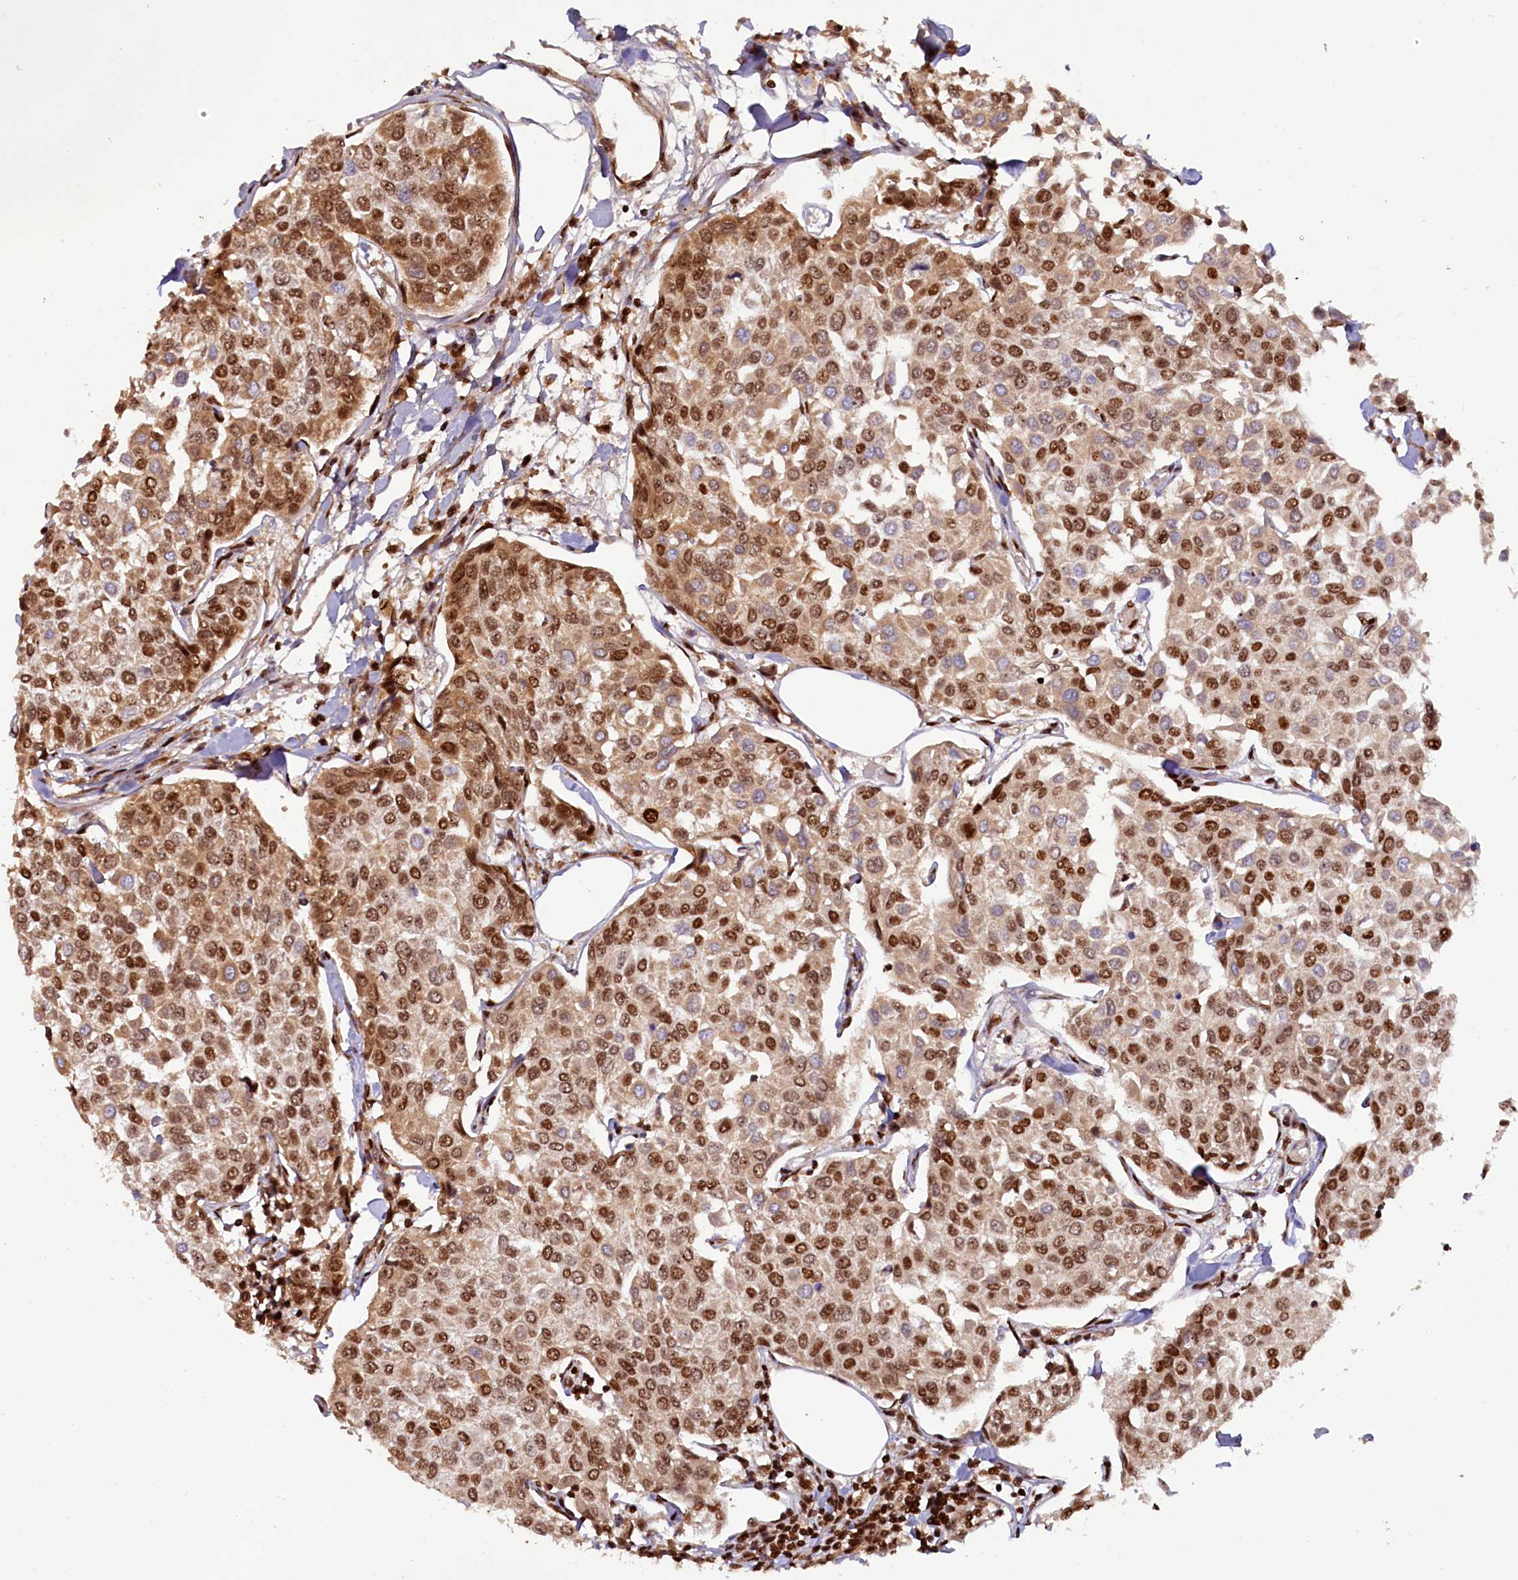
{"staining": {"intensity": "moderate", "quantity": ">75%", "location": "cytoplasmic/membranous,nuclear"}, "tissue": "breast cancer", "cell_type": "Tumor cells", "image_type": "cancer", "snomed": [{"axis": "morphology", "description": "Duct carcinoma"}, {"axis": "topography", "description": "Breast"}], "caption": "Protein expression analysis of breast cancer demonstrates moderate cytoplasmic/membranous and nuclear expression in about >75% of tumor cells.", "gene": "TCOF1", "patient": {"sex": "female", "age": 55}}